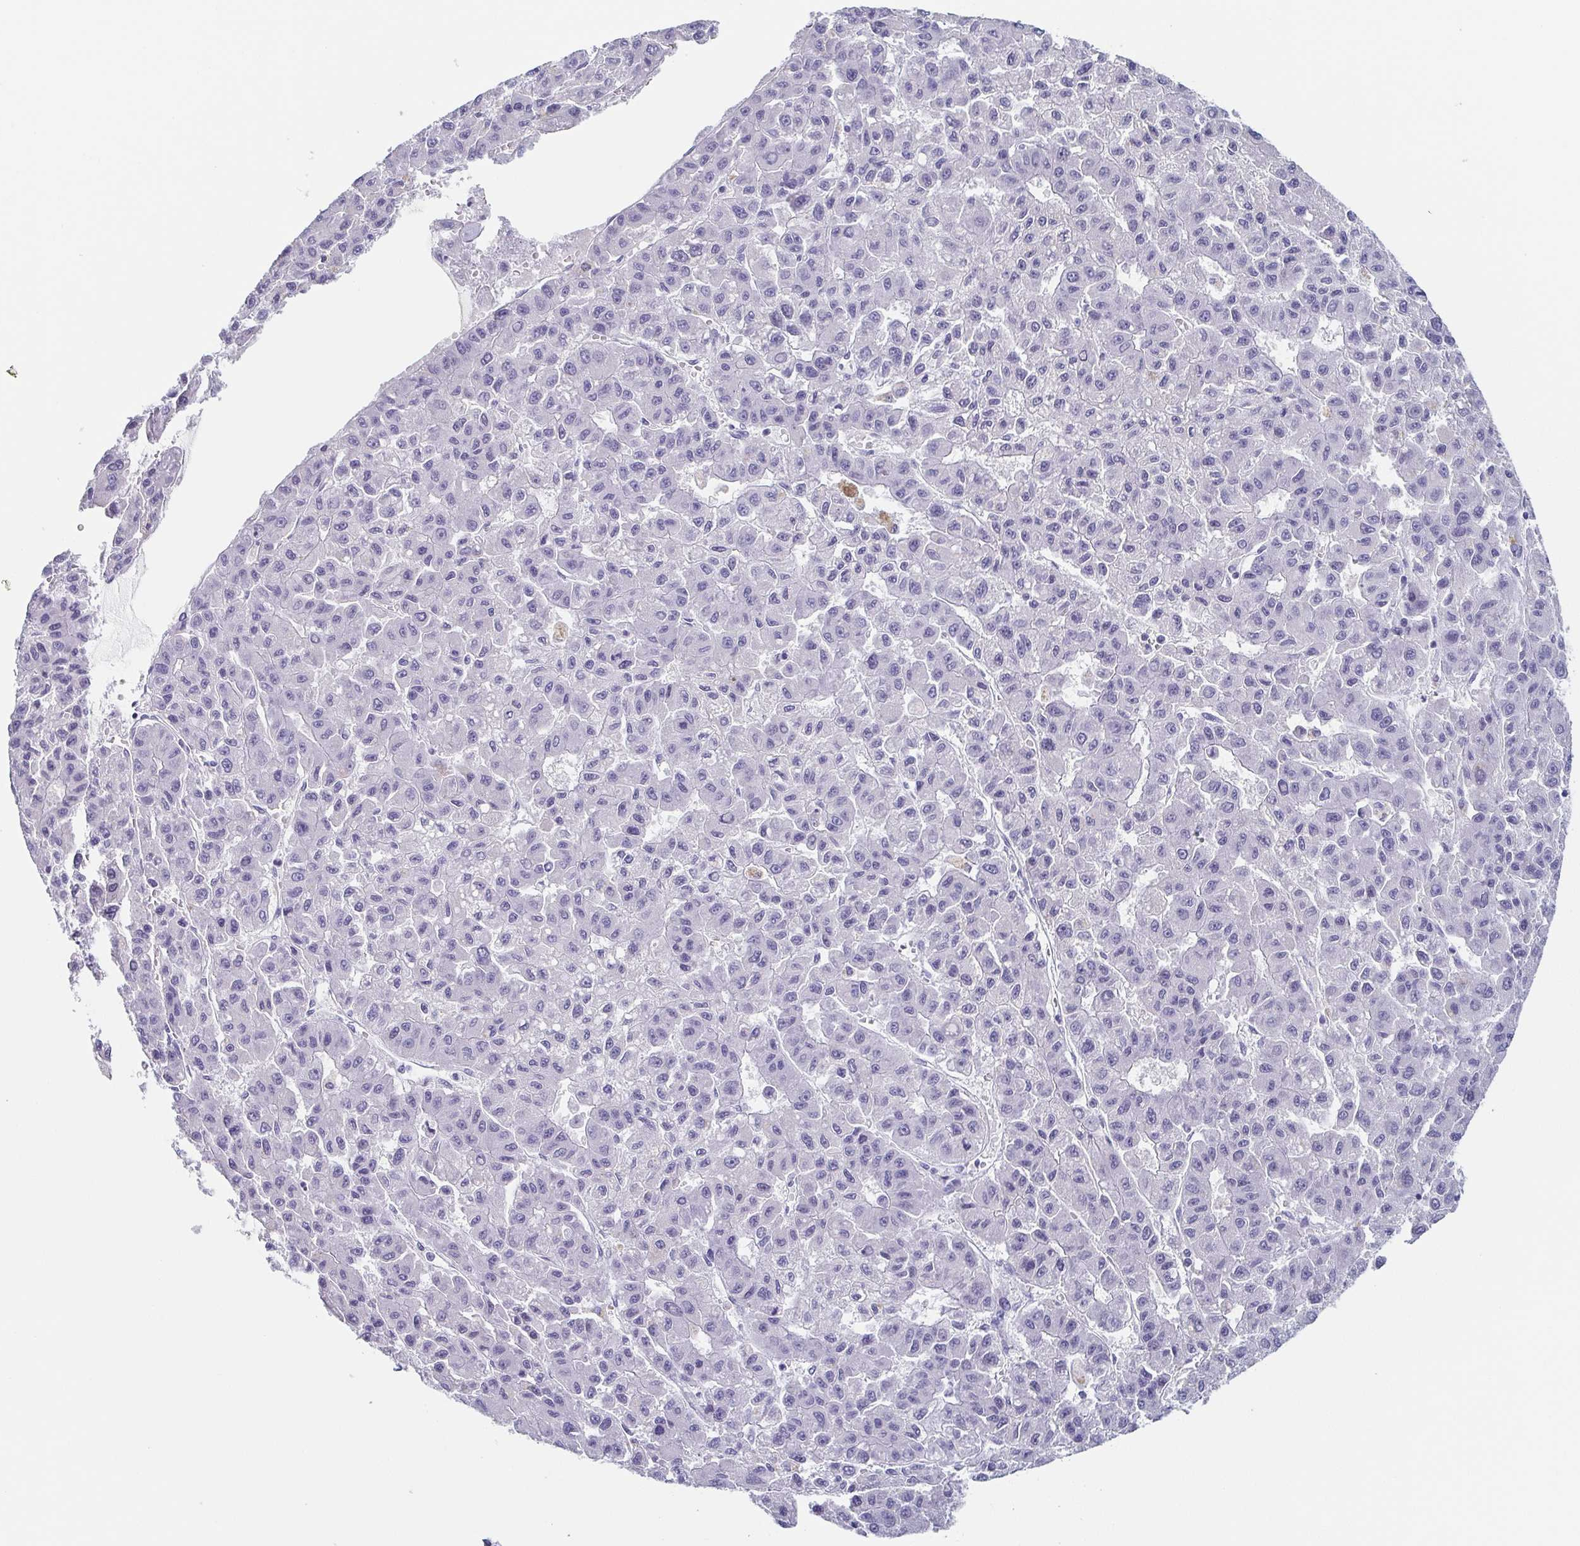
{"staining": {"intensity": "negative", "quantity": "none", "location": "none"}, "tissue": "liver cancer", "cell_type": "Tumor cells", "image_type": "cancer", "snomed": [{"axis": "morphology", "description": "Carcinoma, Hepatocellular, NOS"}, {"axis": "topography", "description": "Liver"}], "caption": "Liver cancer was stained to show a protein in brown. There is no significant staining in tumor cells.", "gene": "ITLN1", "patient": {"sex": "male", "age": 70}}